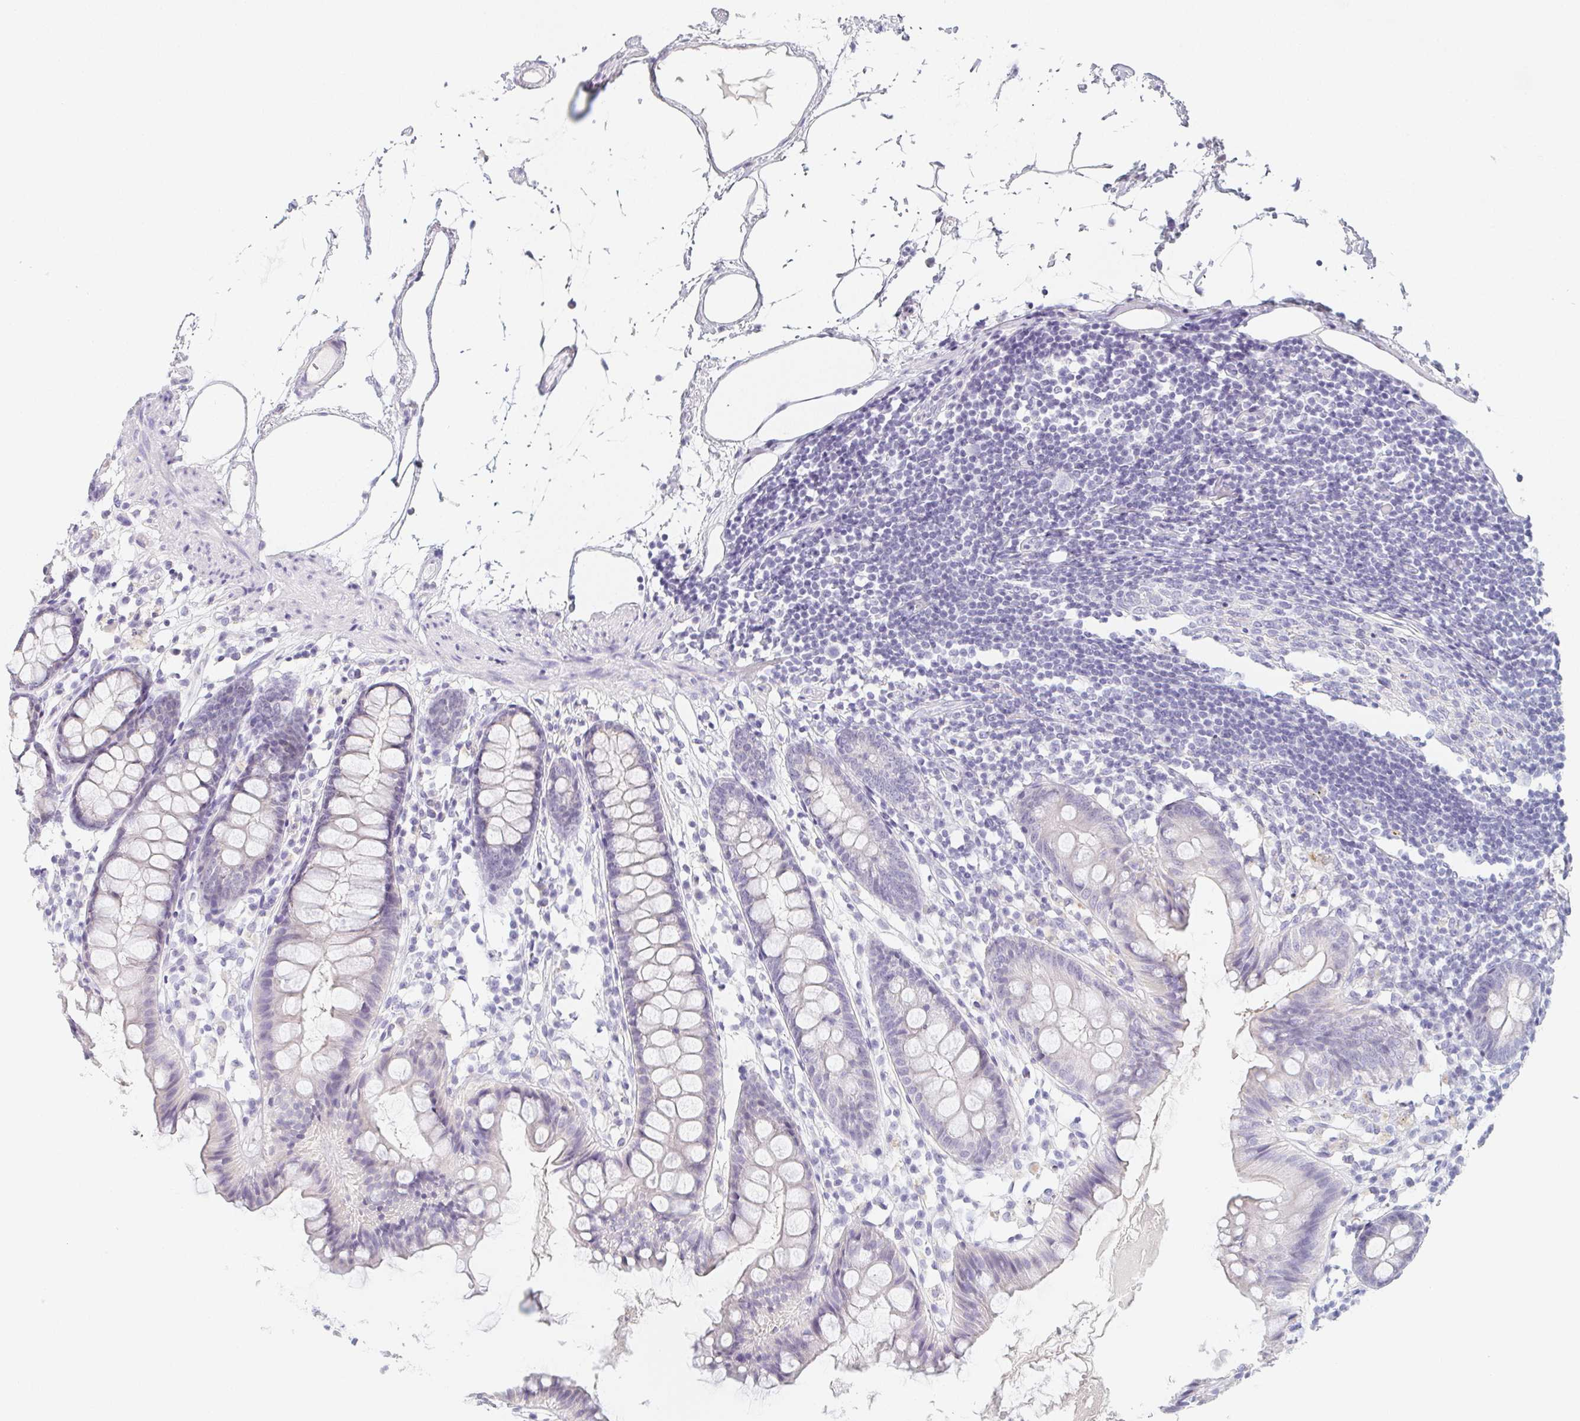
{"staining": {"intensity": "negative", "quantity": "none", "location": "none"}, "tissue": "colon", "cell_type": "Endothelial cells", "image_type": "normal", "snomed": [{"axis": "morphology", "description": "Normal tissue, NOS"}, {"axis": "topography", "description": "Colon"}], "caption": "Immunohistochemistry (IHC) histopathology image of unremarkable colon: human colon stained with DAB shows no significant protein expression in endothelial cells. The staining was performed using DAB to visualize the protein expression in brown, while the nuclei were stained in blue with hematoxylin (Magnification: 20x).", "gene": "GLIPR1L1", "patient": {"sex": "female", "age": 84}}